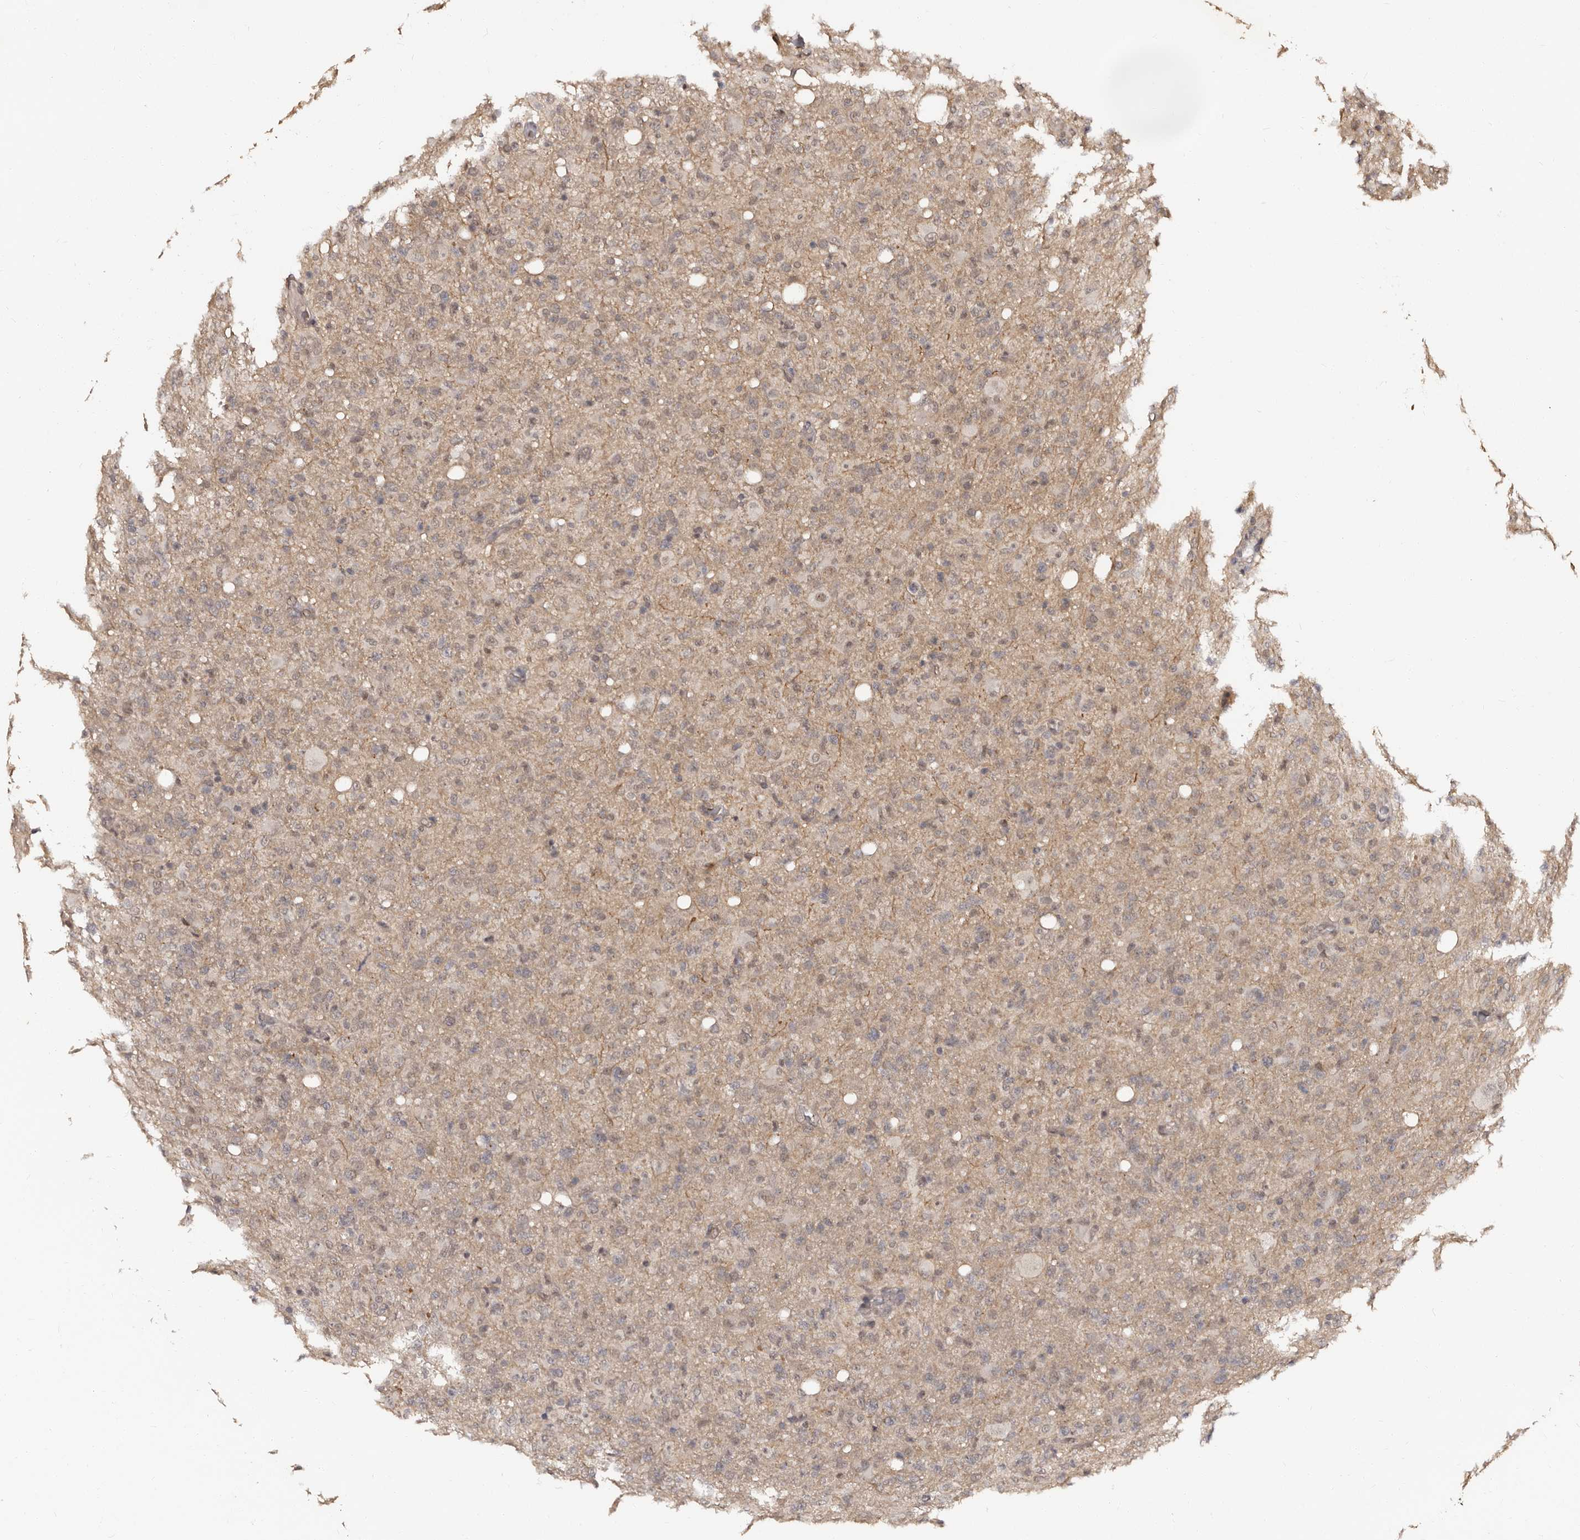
{"staining": {"intensity": "weak", "quantity": "<25%", "location": "cytoplasmic/membranous"}, "tissue": "glioma", "cell_type": "Tumor cells", "image_type": "cancer", "snomed": [{"axis": "morphology", "description": "Glioma, malignant, High grade"}, {"axis": "topography", "description": "Brain"}], "caption": "High magnification brightfield microscopy of glioma stained with DAB (brown) and counterstained with hematoxylin (blue): tumor cells show no significant positivity.", "gene": "TBC1D22B", "patient": {"sex": "female", "age": 57}}